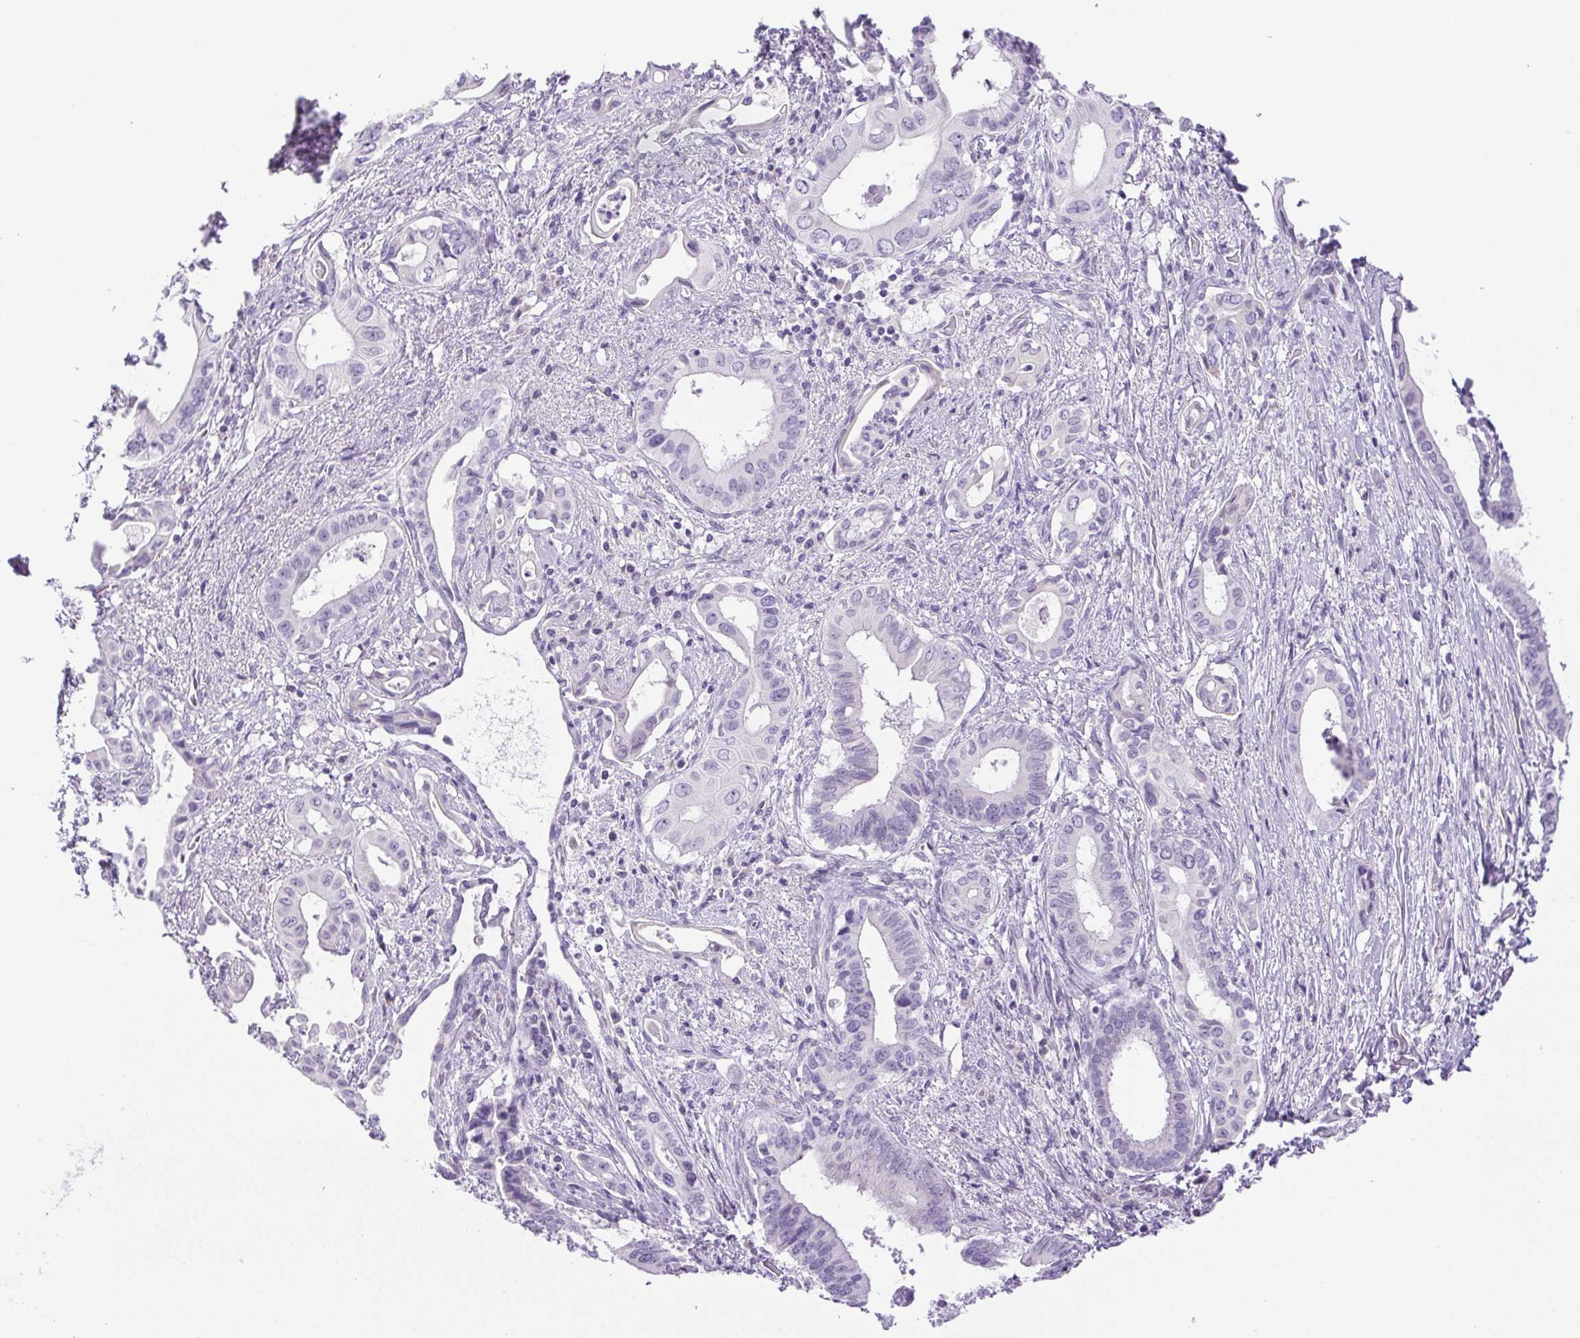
{"staining": {"intensity": "negative", "quantity": "none", "location": "none"}, "tissue": "pancreatic cancer", "cell_type": "Tumor cells", "image_type": "cancer", "snomed": [{"axis": "morphology", "description": "Adenocarcinoma, NOS"}, {"axis": "topography", "description": "Pancreas"}], "caption": "The photomicrograph displays no significant expression in tumor cells of pancreatic cancer (adenocarcinoma). (DAB (3,3'-diaminobenzidine) IHC visualized using brightfield microscopy, high magnification).", "gene": "PAPPA2", "patient": {"sex": "female", "age": 77}}